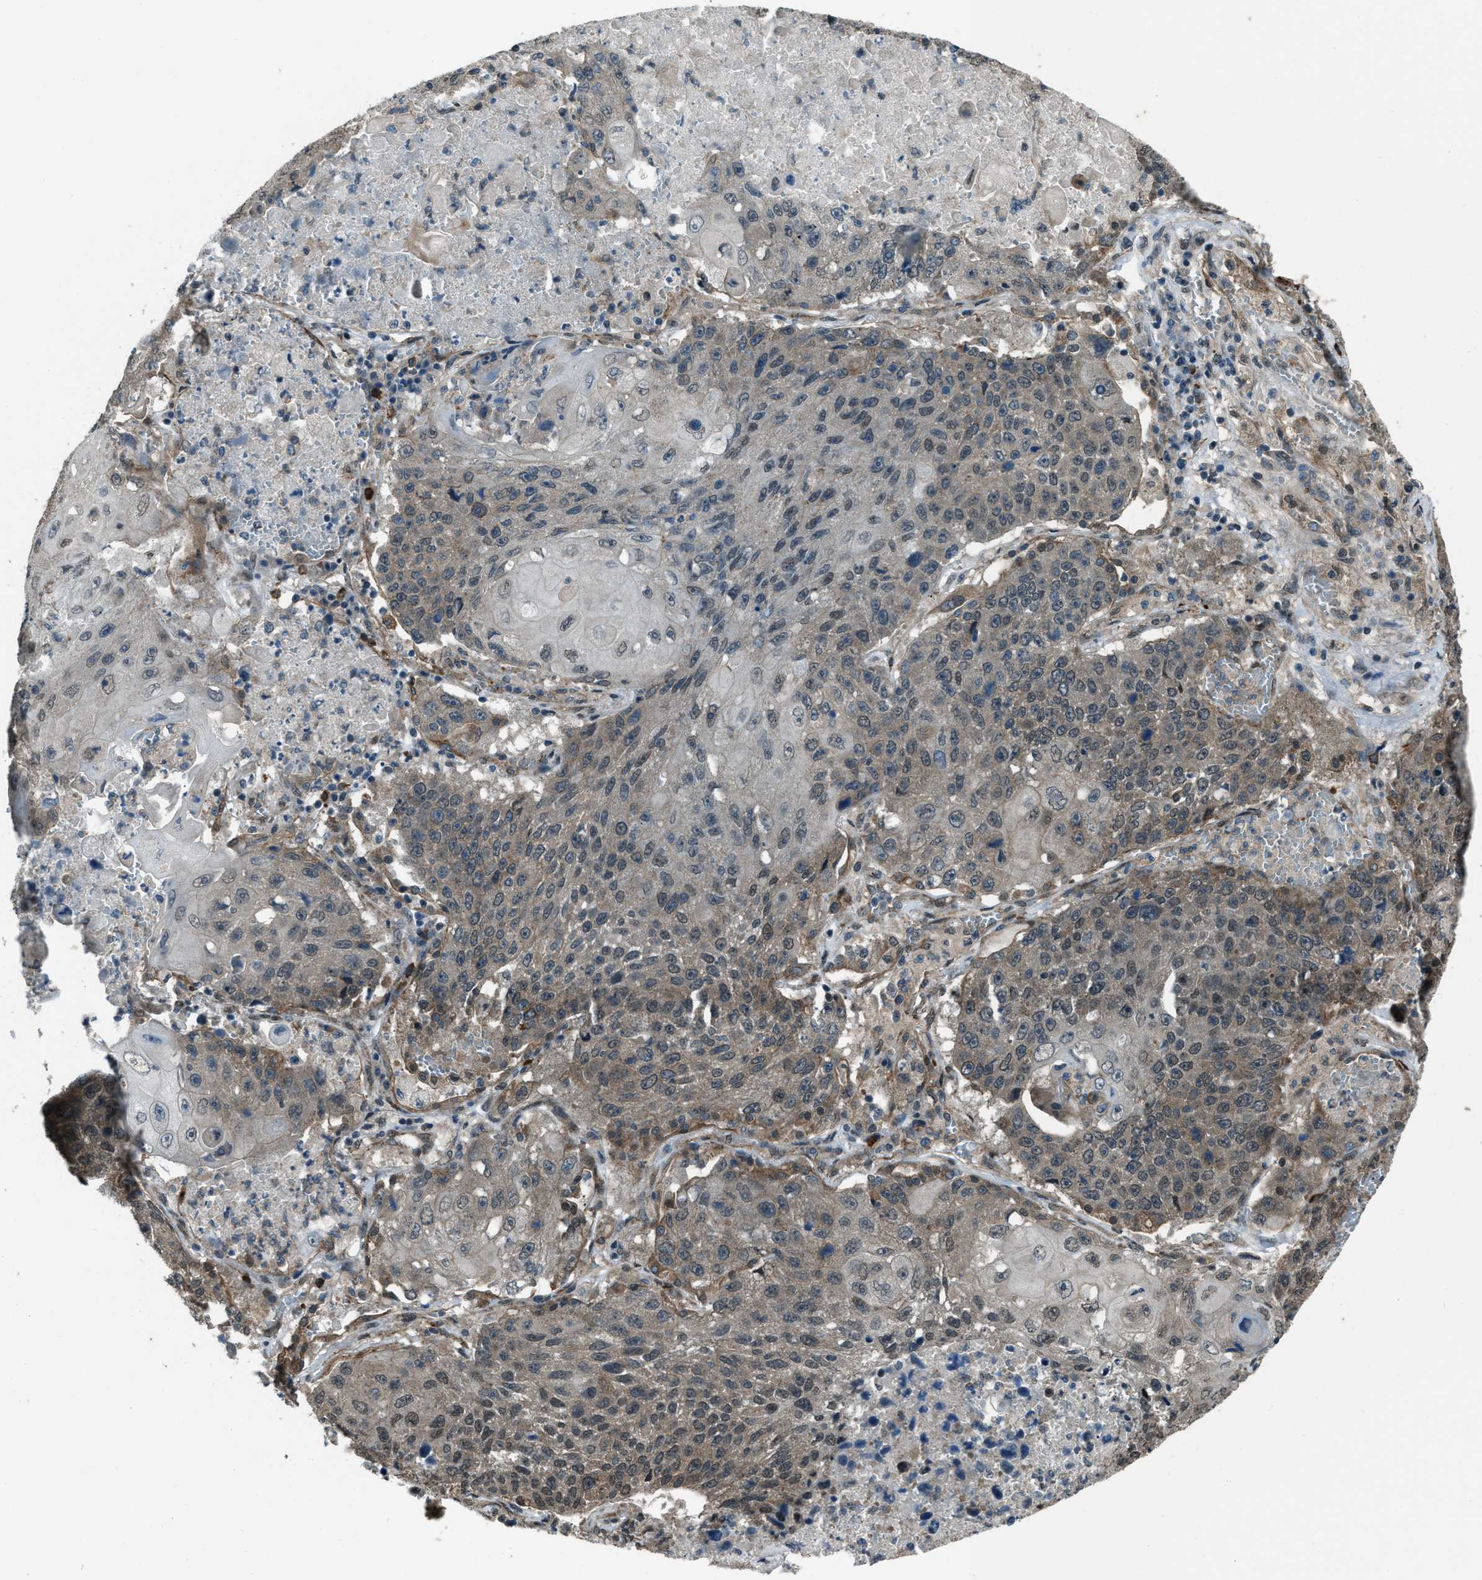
{"staining": {"intensity": "weak", "quantity": "<25%", "location": "cytoplasmic/membranous"}, "tissue": "lung cancer", "cell_type": "Tumor cells", "image_type": "cancer", "snomed": [{"axis": "morphology", "description": "Squamous cell carcinoma, NOS"}, {"axis": "topography", "description": "Lung"}], "caption": "A high-resolution histopathology image shows immunohistochemistry (IHC) staining of lung cancer, which shows no significant staining in tumor cells. (DAB (3,3'-diaminobenzidine) immunohistochemistry with hematoxylin counter stain).", "gene": "SVIL", "patient": {"sex": "male", "age": 61}}